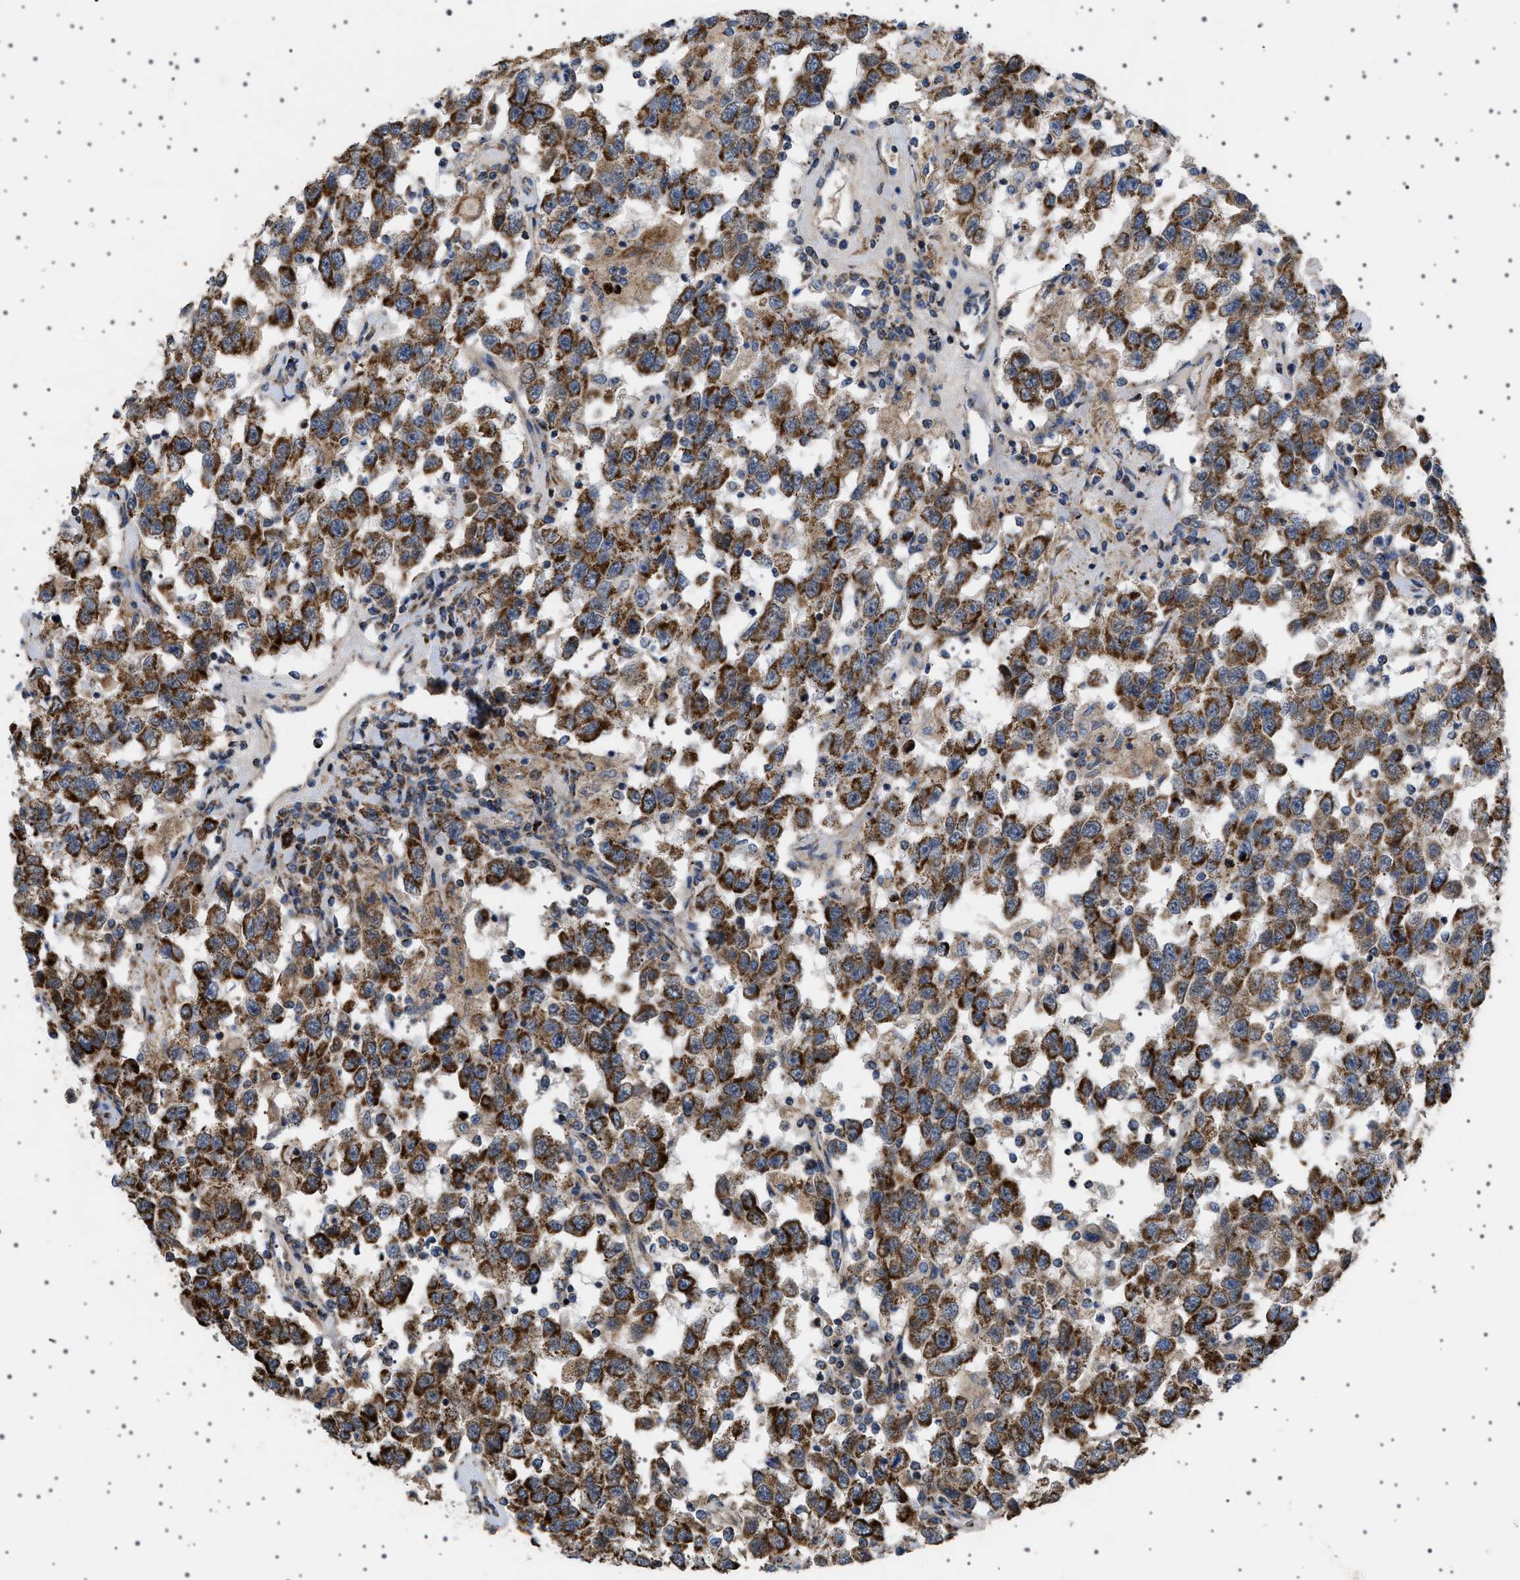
{"staining": {"intensity": "strong", "quantity": ">75%", "location": "cytoplasmic/membranous"}, "tissue": "testis cancer", "cell_type": "Tumor cells", "image_type": "cancer", "snomed": [{"axis": "morphology", "description": "Seminoma, NOS"}, {"axis": "topography", "description": "Testis"}], "caption": "IHC staining of testis cancer (seminoma), which demonstrates high levels of strong cytoplasmic/membranous positivity in about >75% of tumor cells indicating strong cytoplasmic/membranous protein positivity. The staining was performed using DAB (3,3'-diaminobenzidine) (brown) for protein detection and nuclei were counterstained in hematoxylin (blue).", "gene": "UBXN8", "patient": {"sex": "male", "age": 41}}